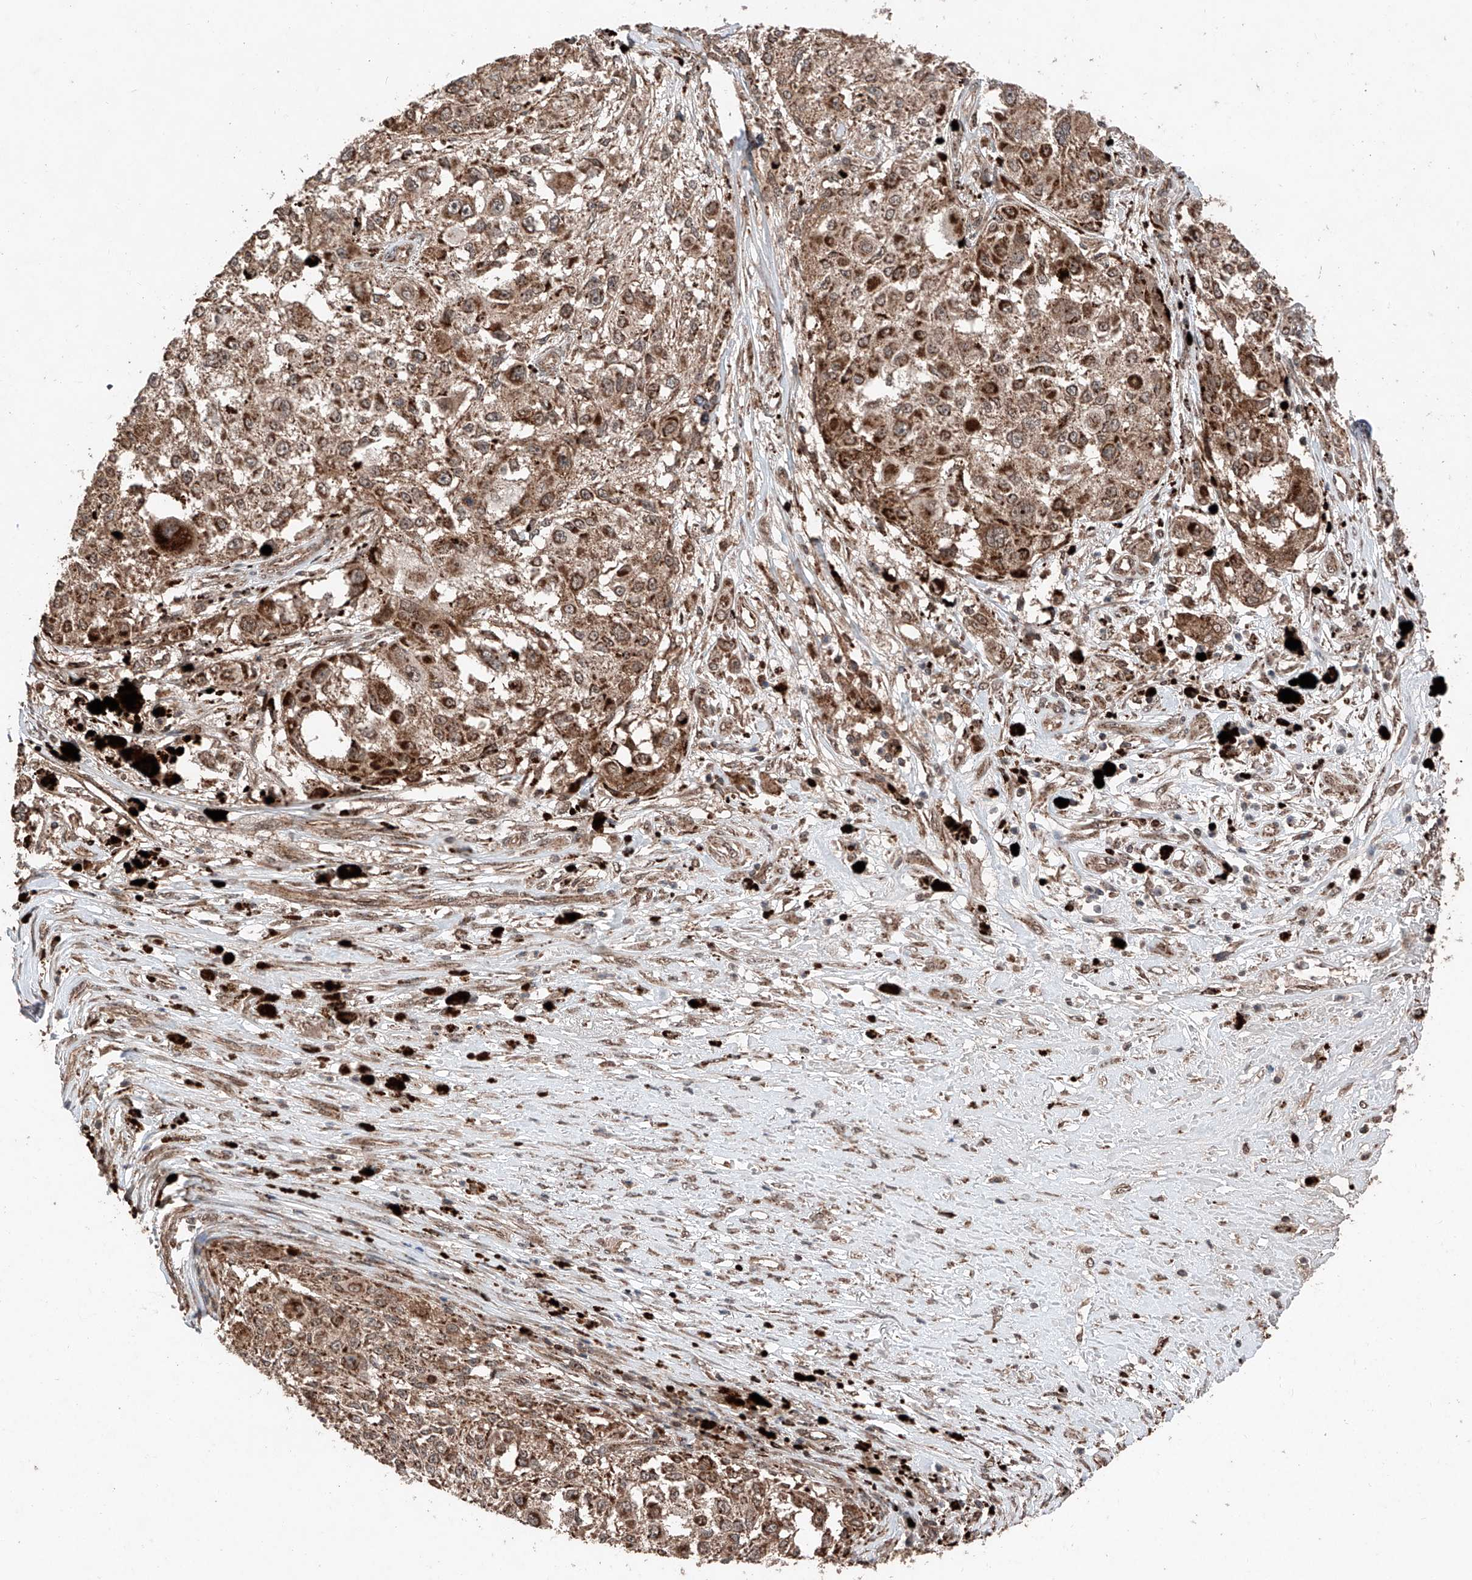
{"staining": {"intensity": "moderate", "quantity": ">75%", "location": "cytoplasmic/membranous"}, "tissue": "melanoma", "cell_type": "Tumor cells", "image_type": "cancer", "snomed": [{"axis": "morphology", "description": "Necrosis, NOS"}, {"axis": "morphology", "description": "Malignant melanoma, NOS"}, {"axis": "topography", "description": "Skin"}], "caption": "Immunohistochemistry (DAB (3,3'-diaminobenzidine)) staining of human melanoma exhibits moderate cytoplasmic/membranous protein staining in approximately >75% of tumor cells.", "gene": "ZSCAN29", "patient": {"sex": "female", "age": 87}}